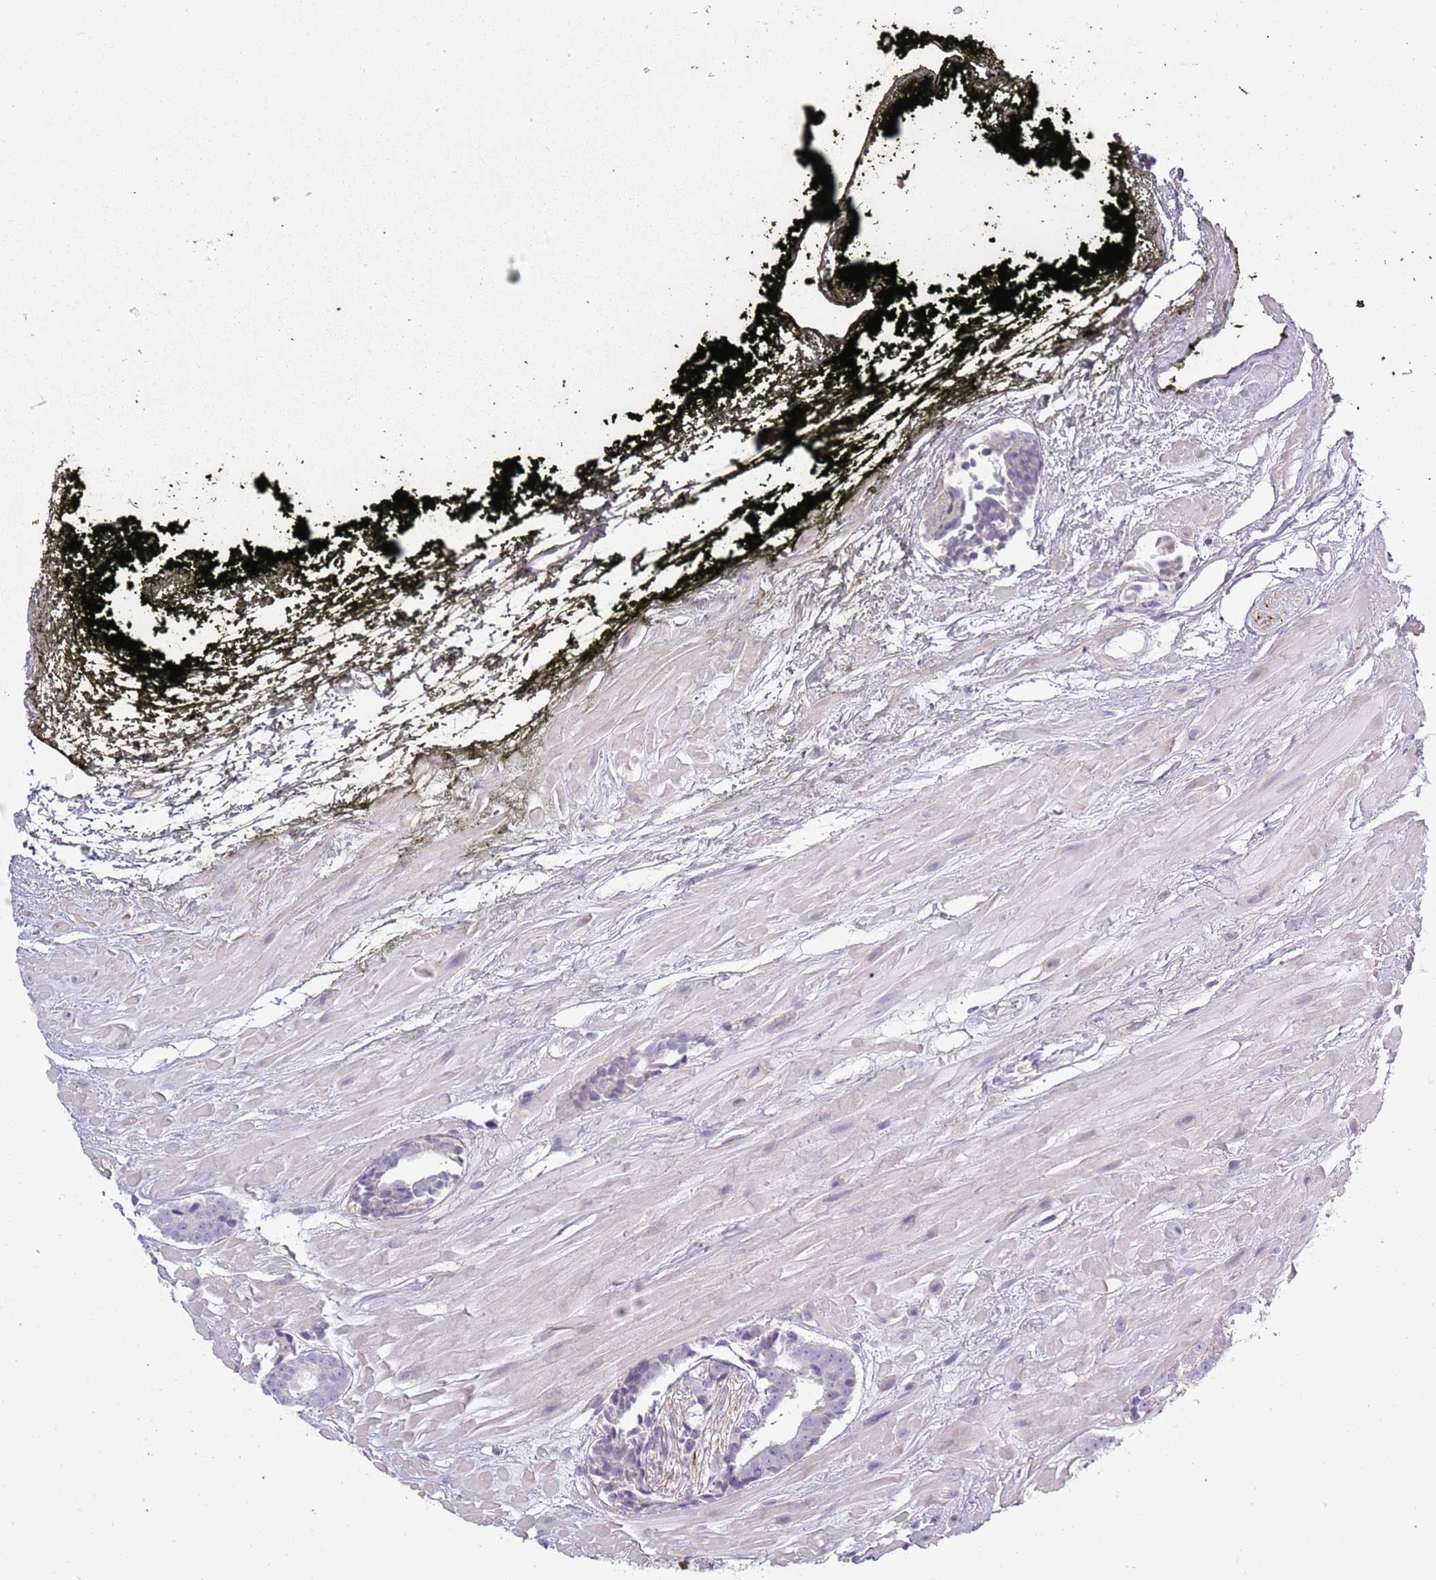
{"staining": {"intensity": "negative", "quantity": "none", "location": "none"}, "tissue": "prostate cancer", "cell_type": "Tumor cells", "image_type": "cancer", "snomed": [{"axis": "morphology", "description": "Adenocarcinoma, High grade"}, {"axis": "topography", "description": "Prostate"}], "caption": "A photomicrograph of prostate cancer (high-grade adenocarcinoma) stained for a protein displays no brown staining in tumor cells.", "gene": "TNFRSF6B", "patient": {"sex": "male", "age": 71}}